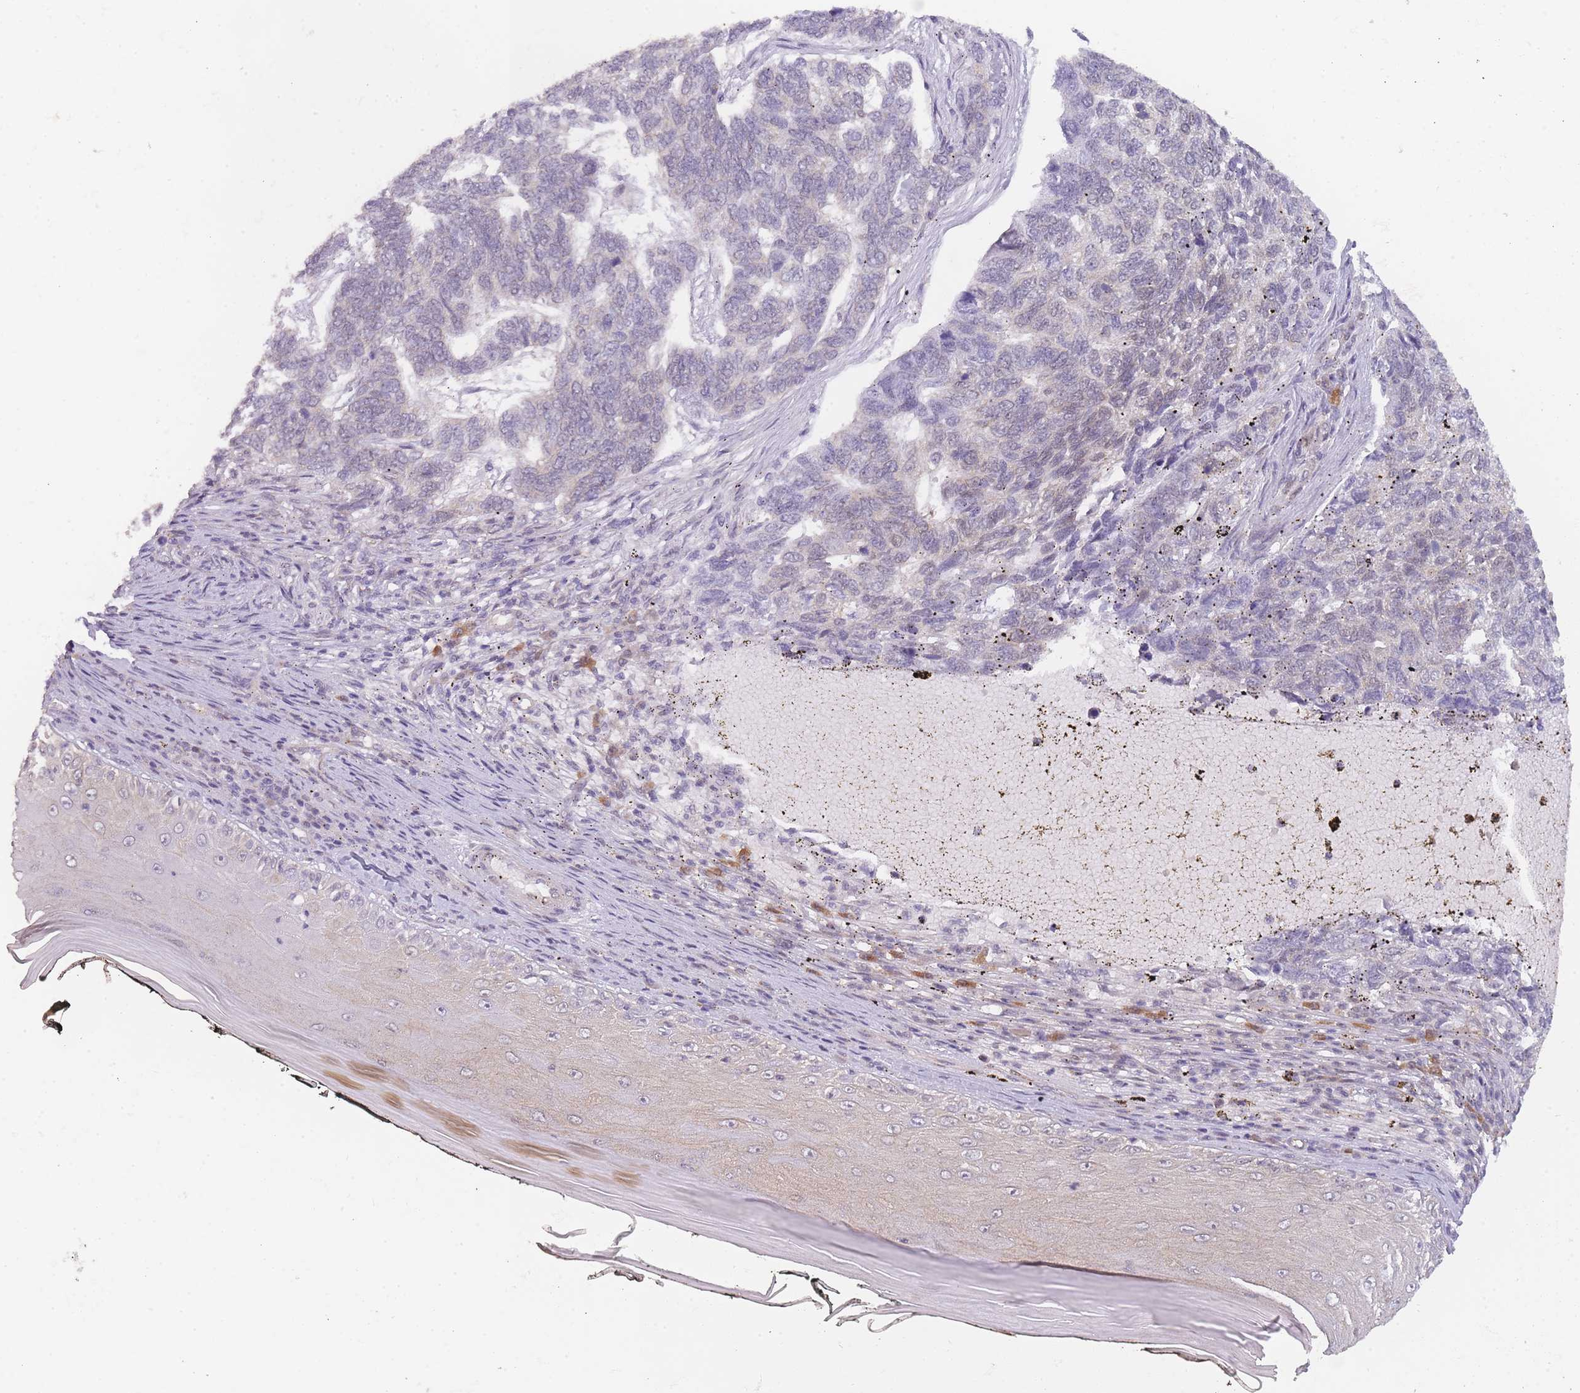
{"staining": {"intensity": "negative", "quantity": "none", "location": "none"}, "tissue": "skin cancer", "cell_type": "Tumor cells", "image_type": "cancer", "snomed": [{"axis": "morphology", "description": "Basal cell carcinoma"}, {"axis": "topography", "description": "Skin"}], "caption": "A histopathology image of skin cancer stained for a protein displays no brown staining in tumor cells.", "gene": "MRI1", "patient": {"sex": "female", "age": 65}}